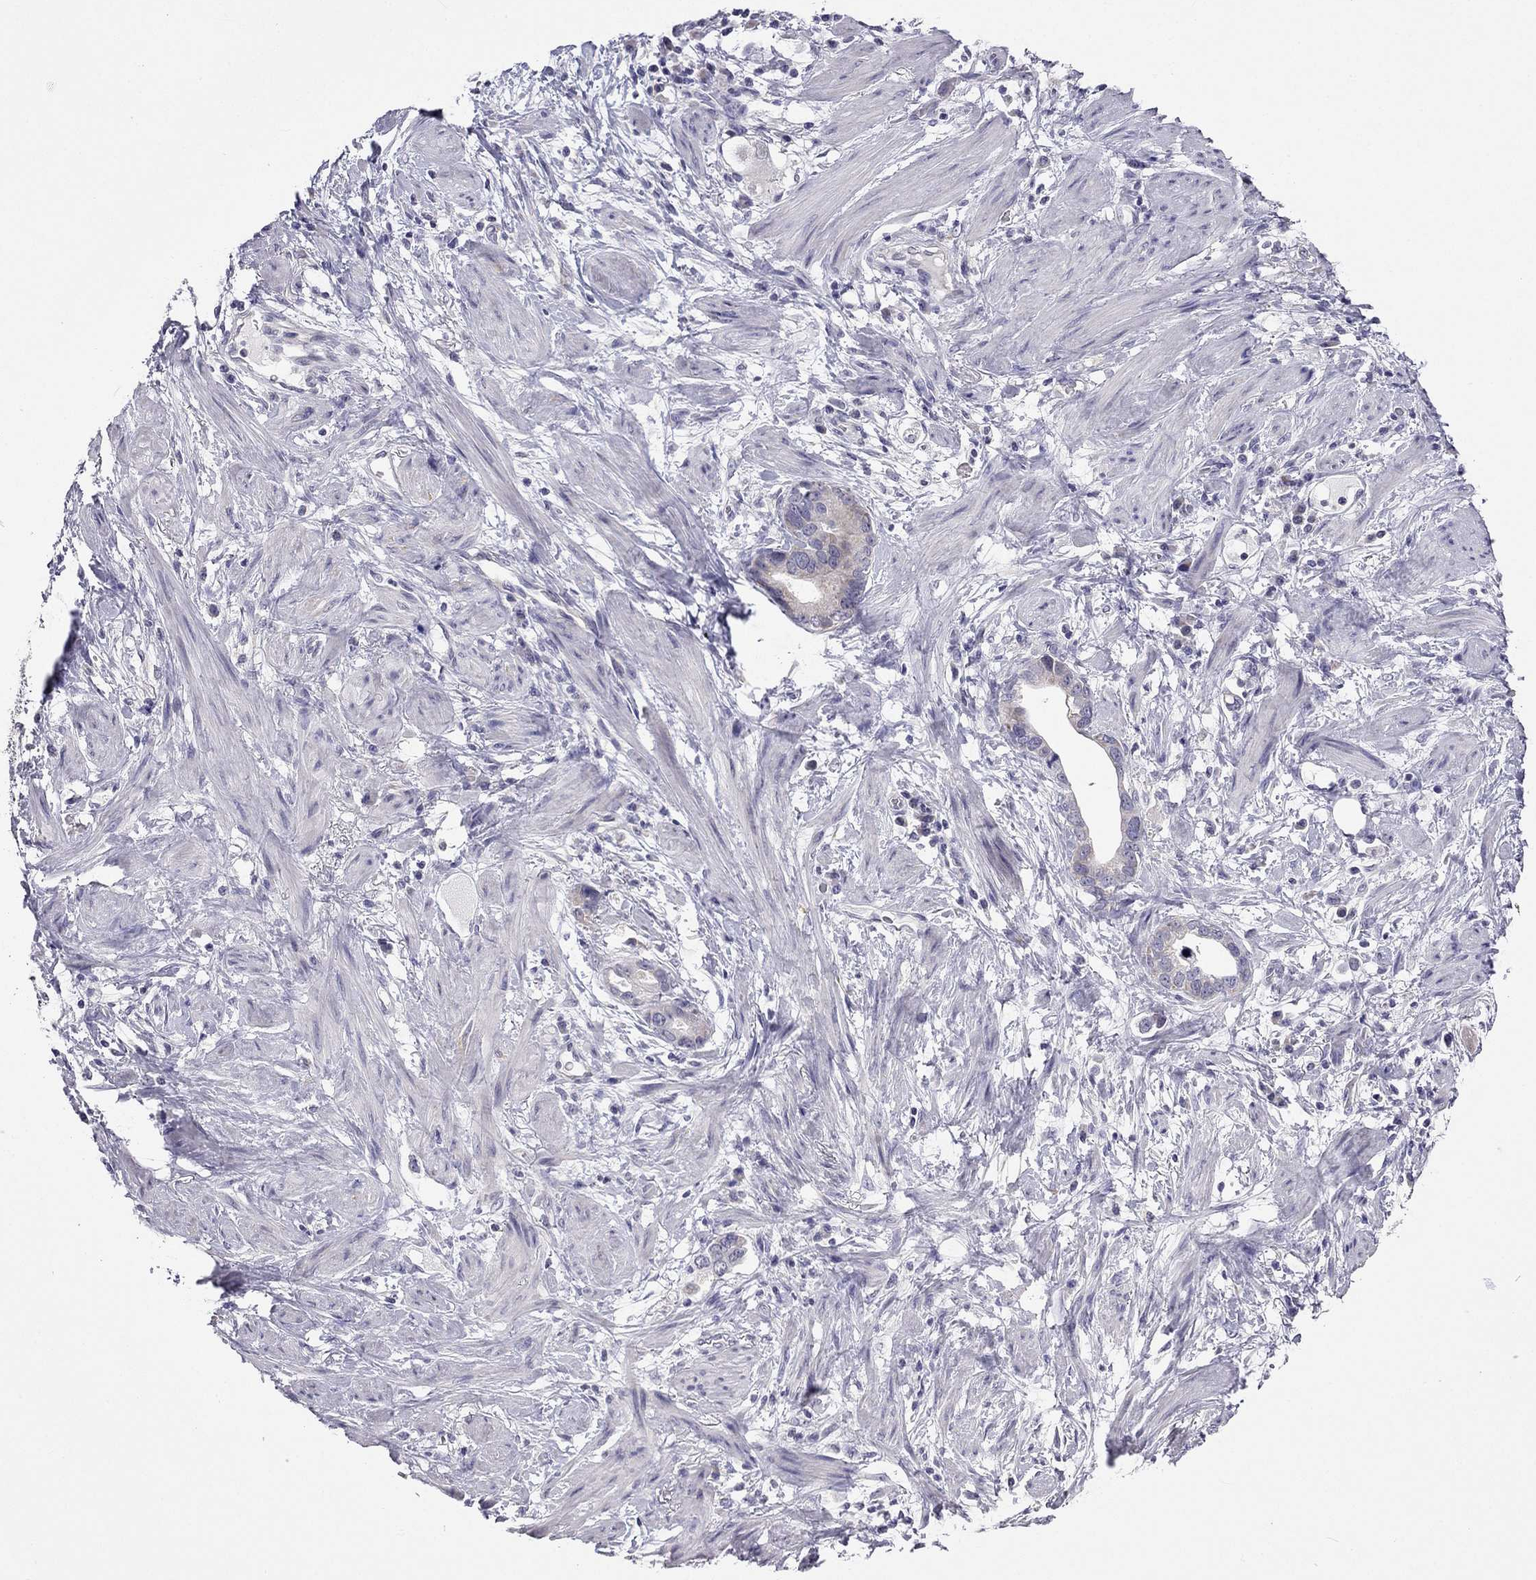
{"staining": {"intensity": "negative", "quantity": "none", "location": "none"}, "tissue": "stomach cancer", "cell_type": "Tumor cells", "image_type": "cancer", "snomed": [{"axis": "morphology", "description": "Adenocarcinoma, NOS"}, {"axis": "topography", "description": "Stomach, lower"}], "caption": "Stomach cancer was stained to show a protein in brown. There is no significant staining in tumor cells.", "gene": "C5orf49", "patient": {"sex": "female", "age": 93}}